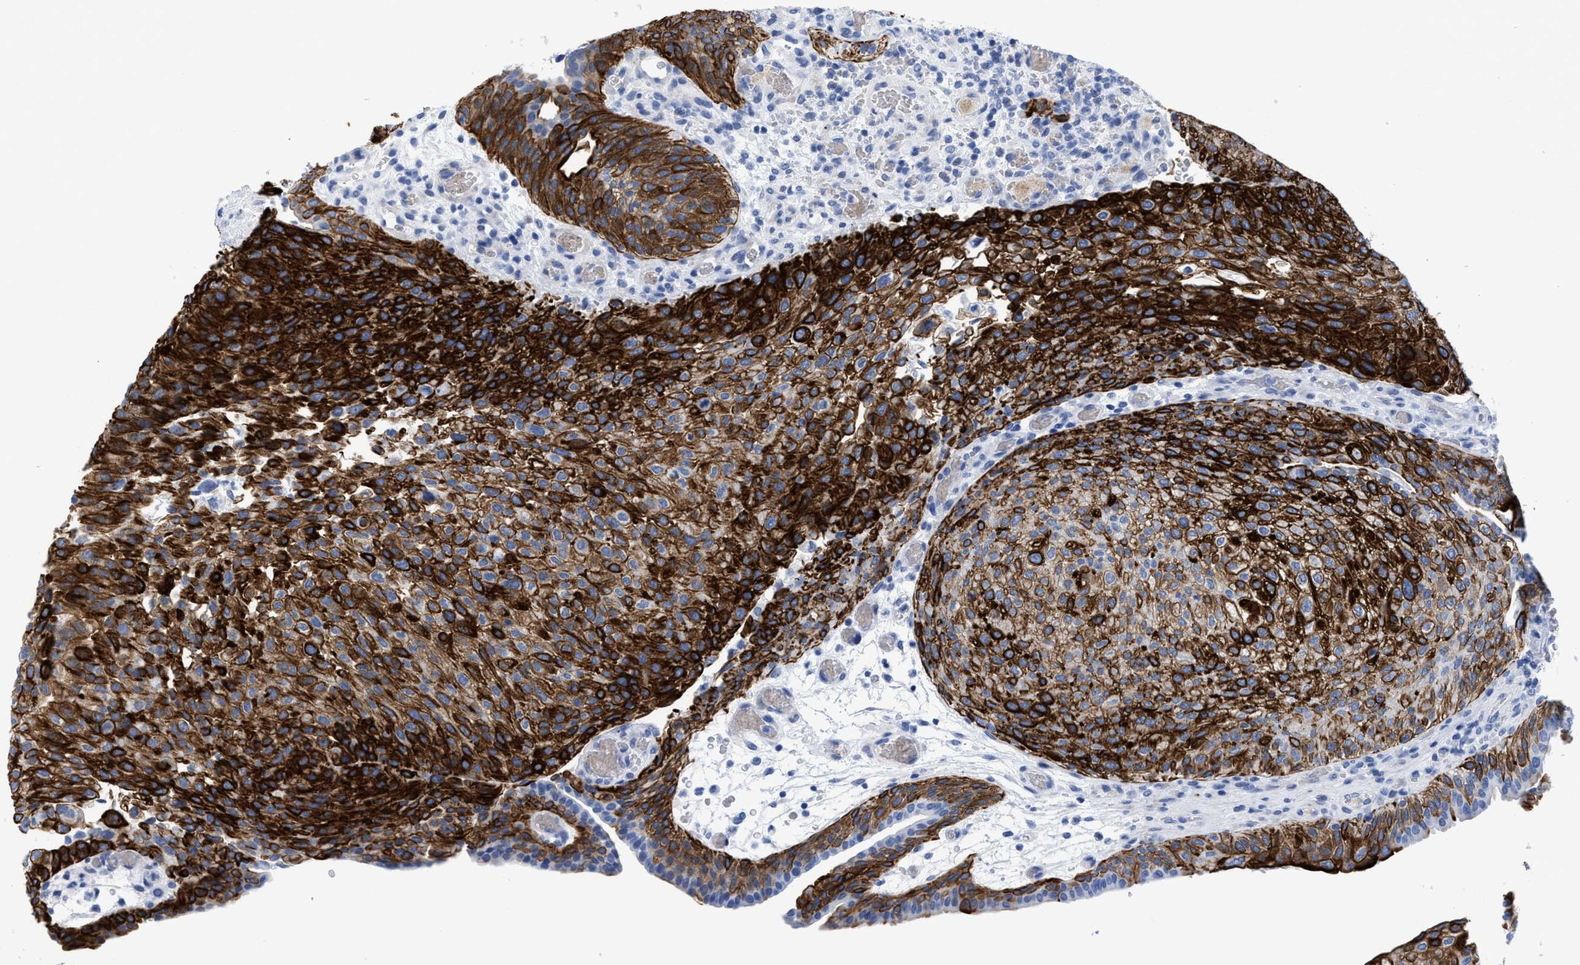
{"staining": {"intensity": "strong", "quantity": ">75%", "location": "cytoplasmic/membranous"}, "tissue": "urothelial cancer", "cell_type": "Tumor cells", "image_type": "cancer", "snomed": [{"axis": "morphology", "description": "Urothelial carcinoma, Low grade"}, {"axis": "morphology", "description": "Urothelial carcinoma, High grade"}, {"axis": "topography", "description": "Urinary bladder"}], "caption": "Tumor cells display high levels of strong cytoplasmic/membranous staining in approximately >75% of cells in urothelial carcinoma (low-grade).", "gene": "DUSP26", "patient": {"sex": "male", "age": 35}}